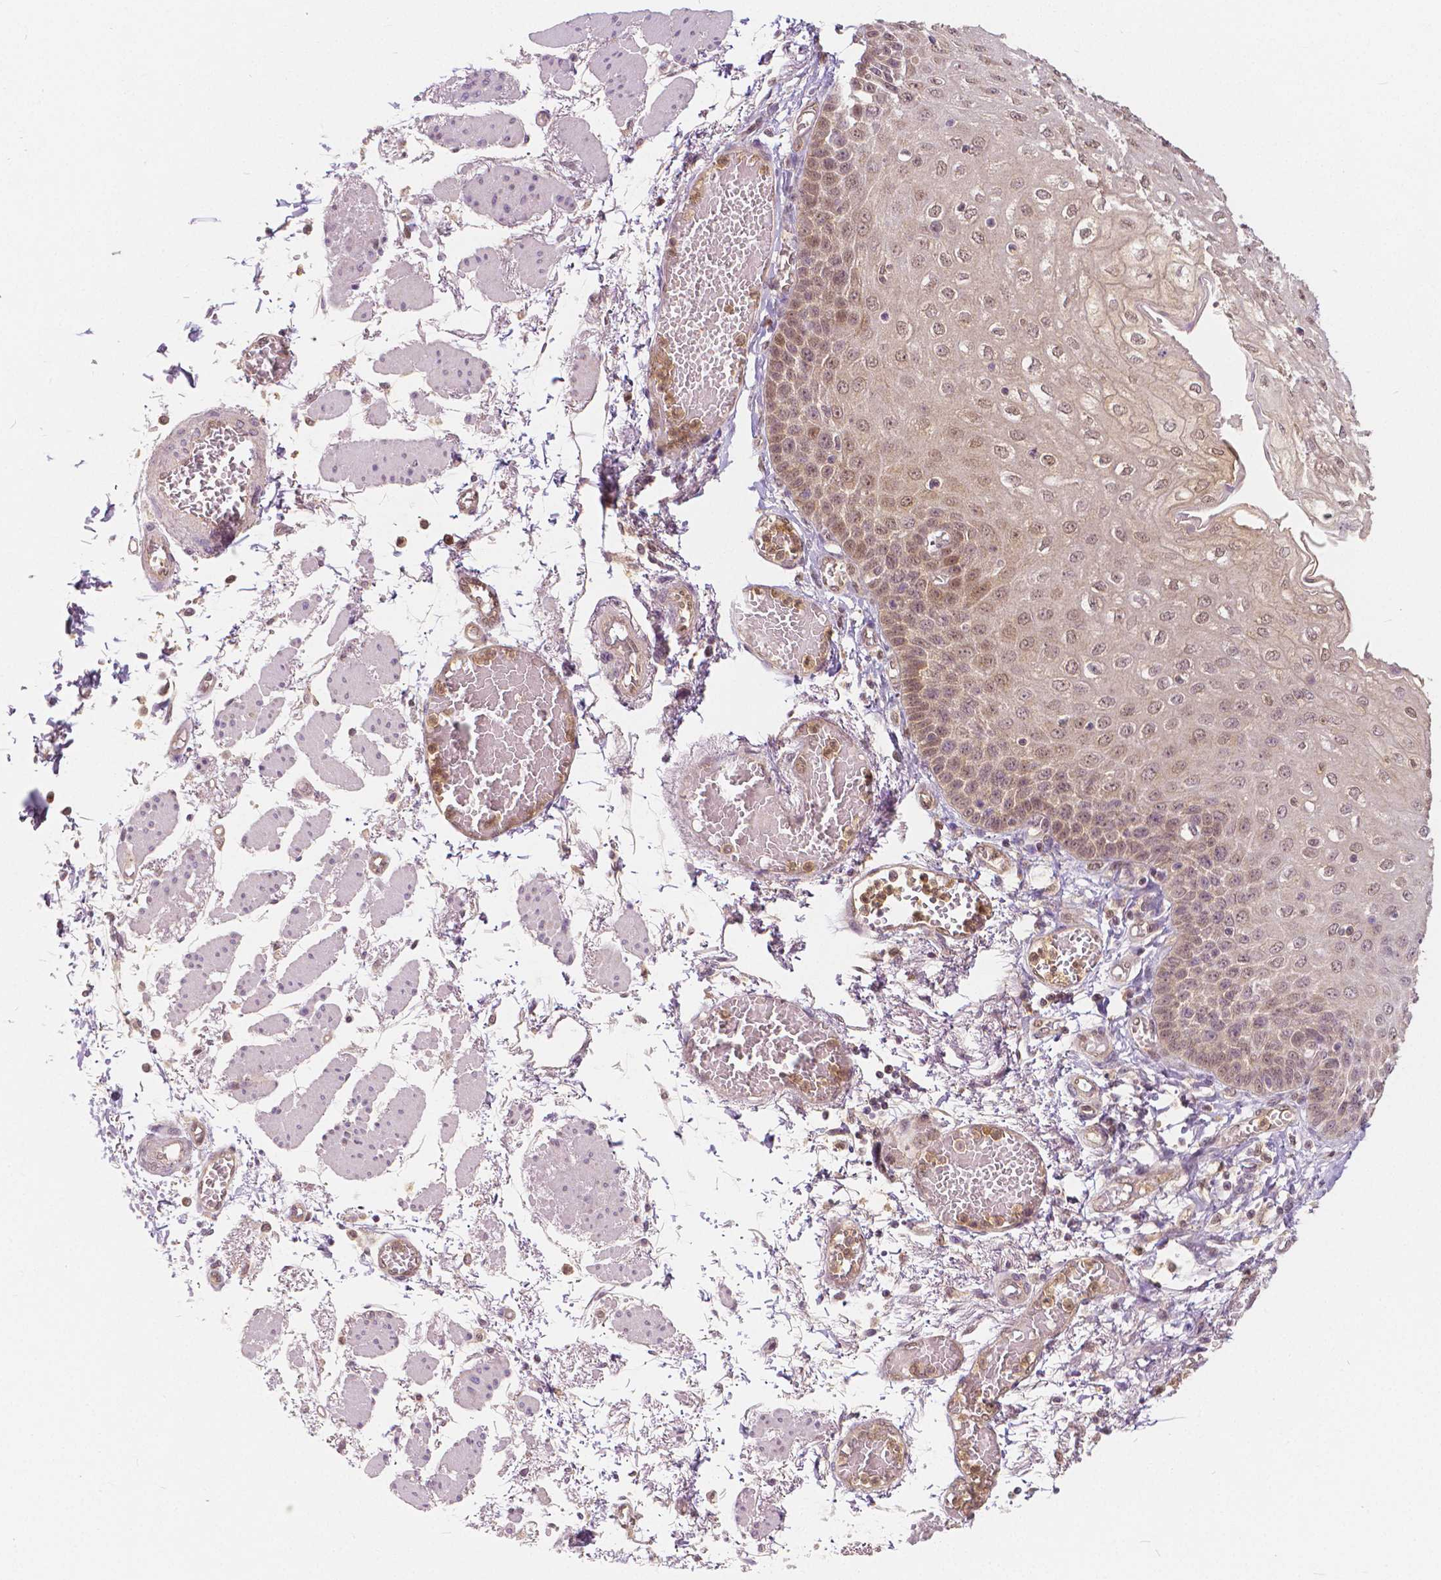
{"staining": {"intensity": "moderate", "quantity": ">75%", "location": "cytoplasmic/membranous,nuclear"}, "tissue": "esophagus", "cell_type": "Squamous epithelial cells", "image_type": "normal", "snomed": [{"axis": "morphology", "description": "Normal tissue, NOS"}, {"axis": "morphology", "description": "Adenocarcinoma, NOS"}, {"axis": "topography", "description": "Esophagus"}], "caption": "Squamous epithelial cells reveal medium levels of moderate cytoplasmic/membranous,nuclear staining in approximately >75% of cells in benign esophagus.", "gene": "NAPRT", "patient": {"sex": "male", "age": 81}}